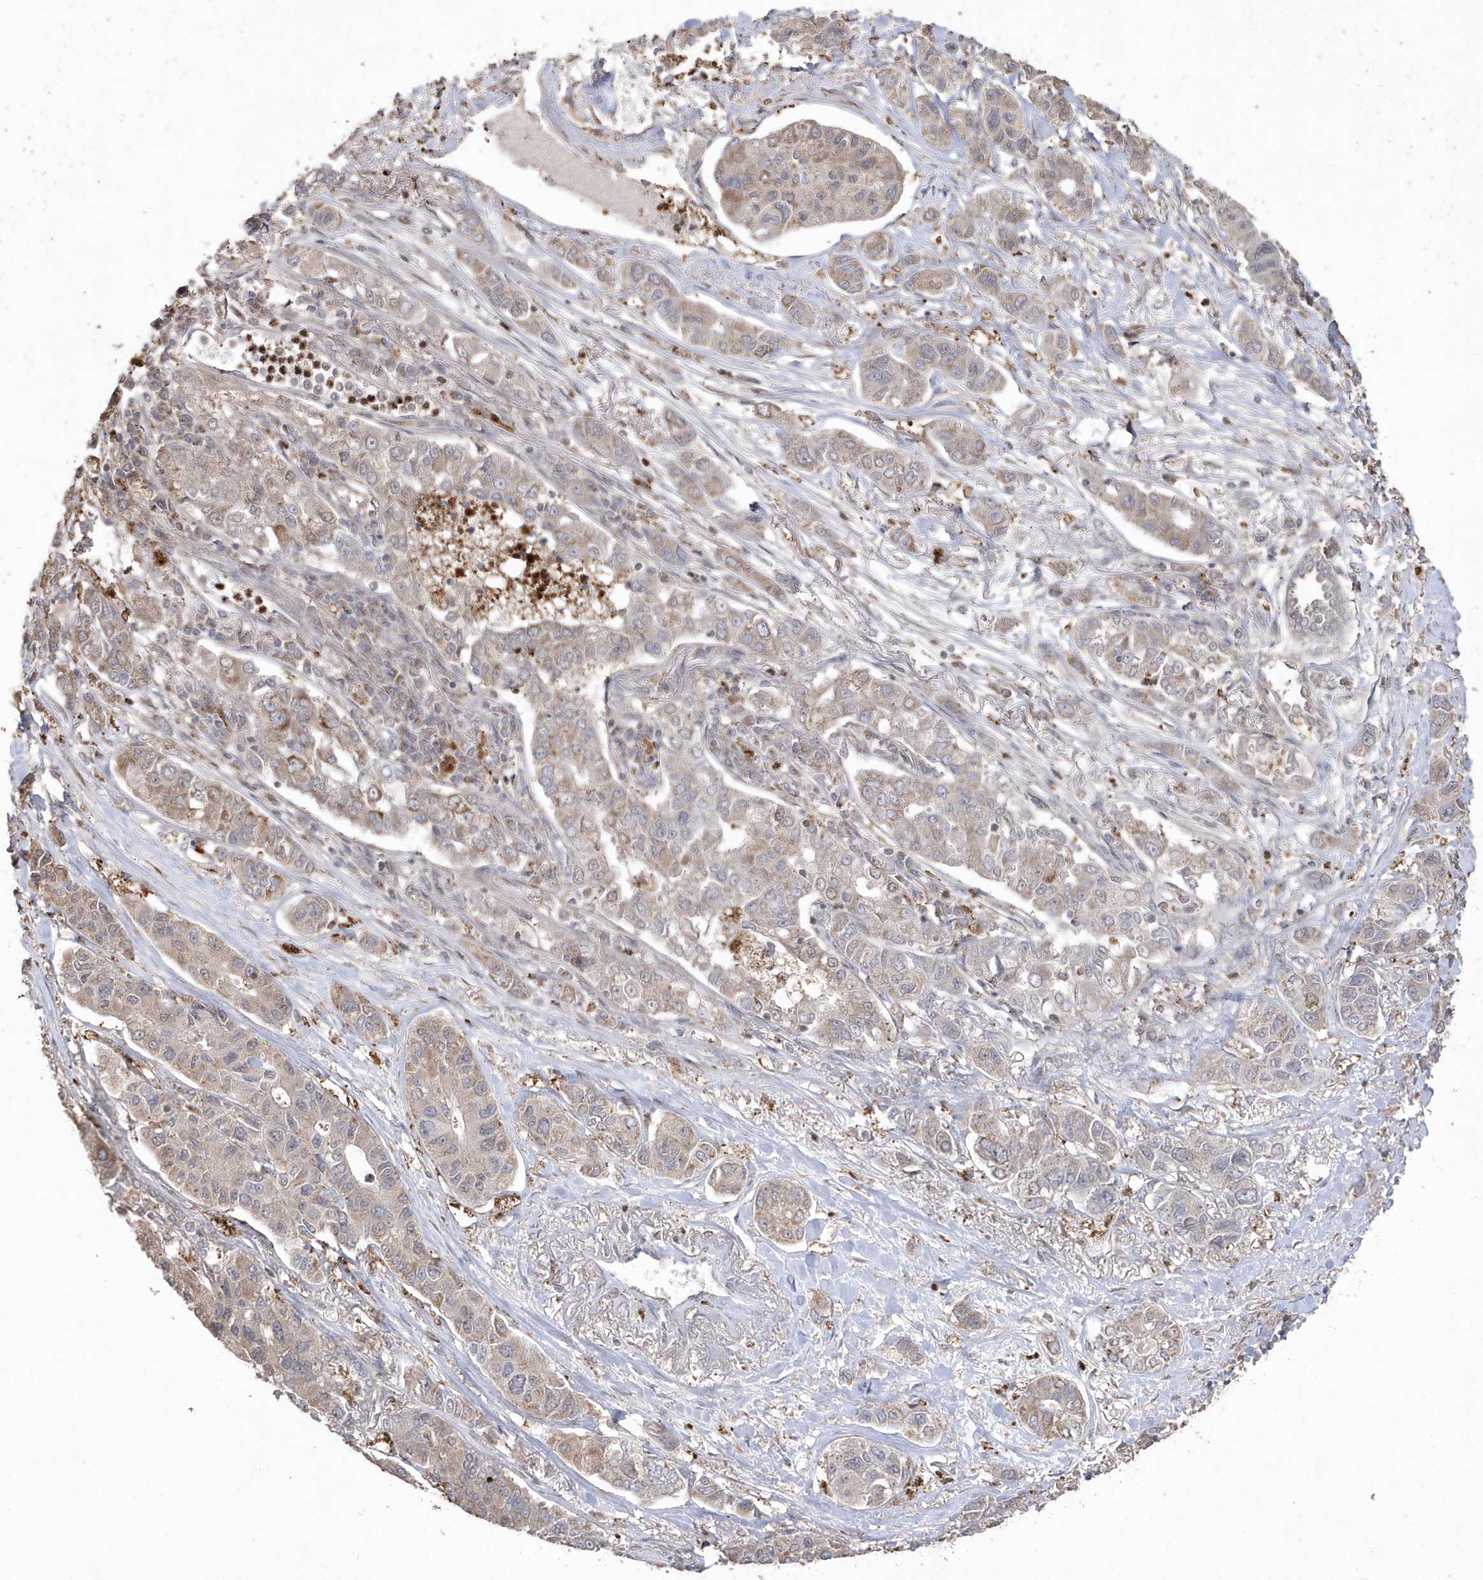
{"staining": {"intensity": "weak", "quantity": ">75%", "location": "cytoplasmic/membranous"}, "tissue": "lung cancer", "cell_type": "Tumor cells", "image_type": "cancer", "snomed": [{"axis": "morphology", "description": "Adenocarcinoma, NOS"}, {"axis": "topography", "description": "Lung"}], "caption": "Immunohistochemistry (IHC) (DAB) staining of lung cancer (adenocarcinoma) exhibits weak cytoplasmic/membranous protein staining in approximately >75% of tumor cells.", "gene": "GEMIN6", "patient": {"sex": "male", "age": 49}}